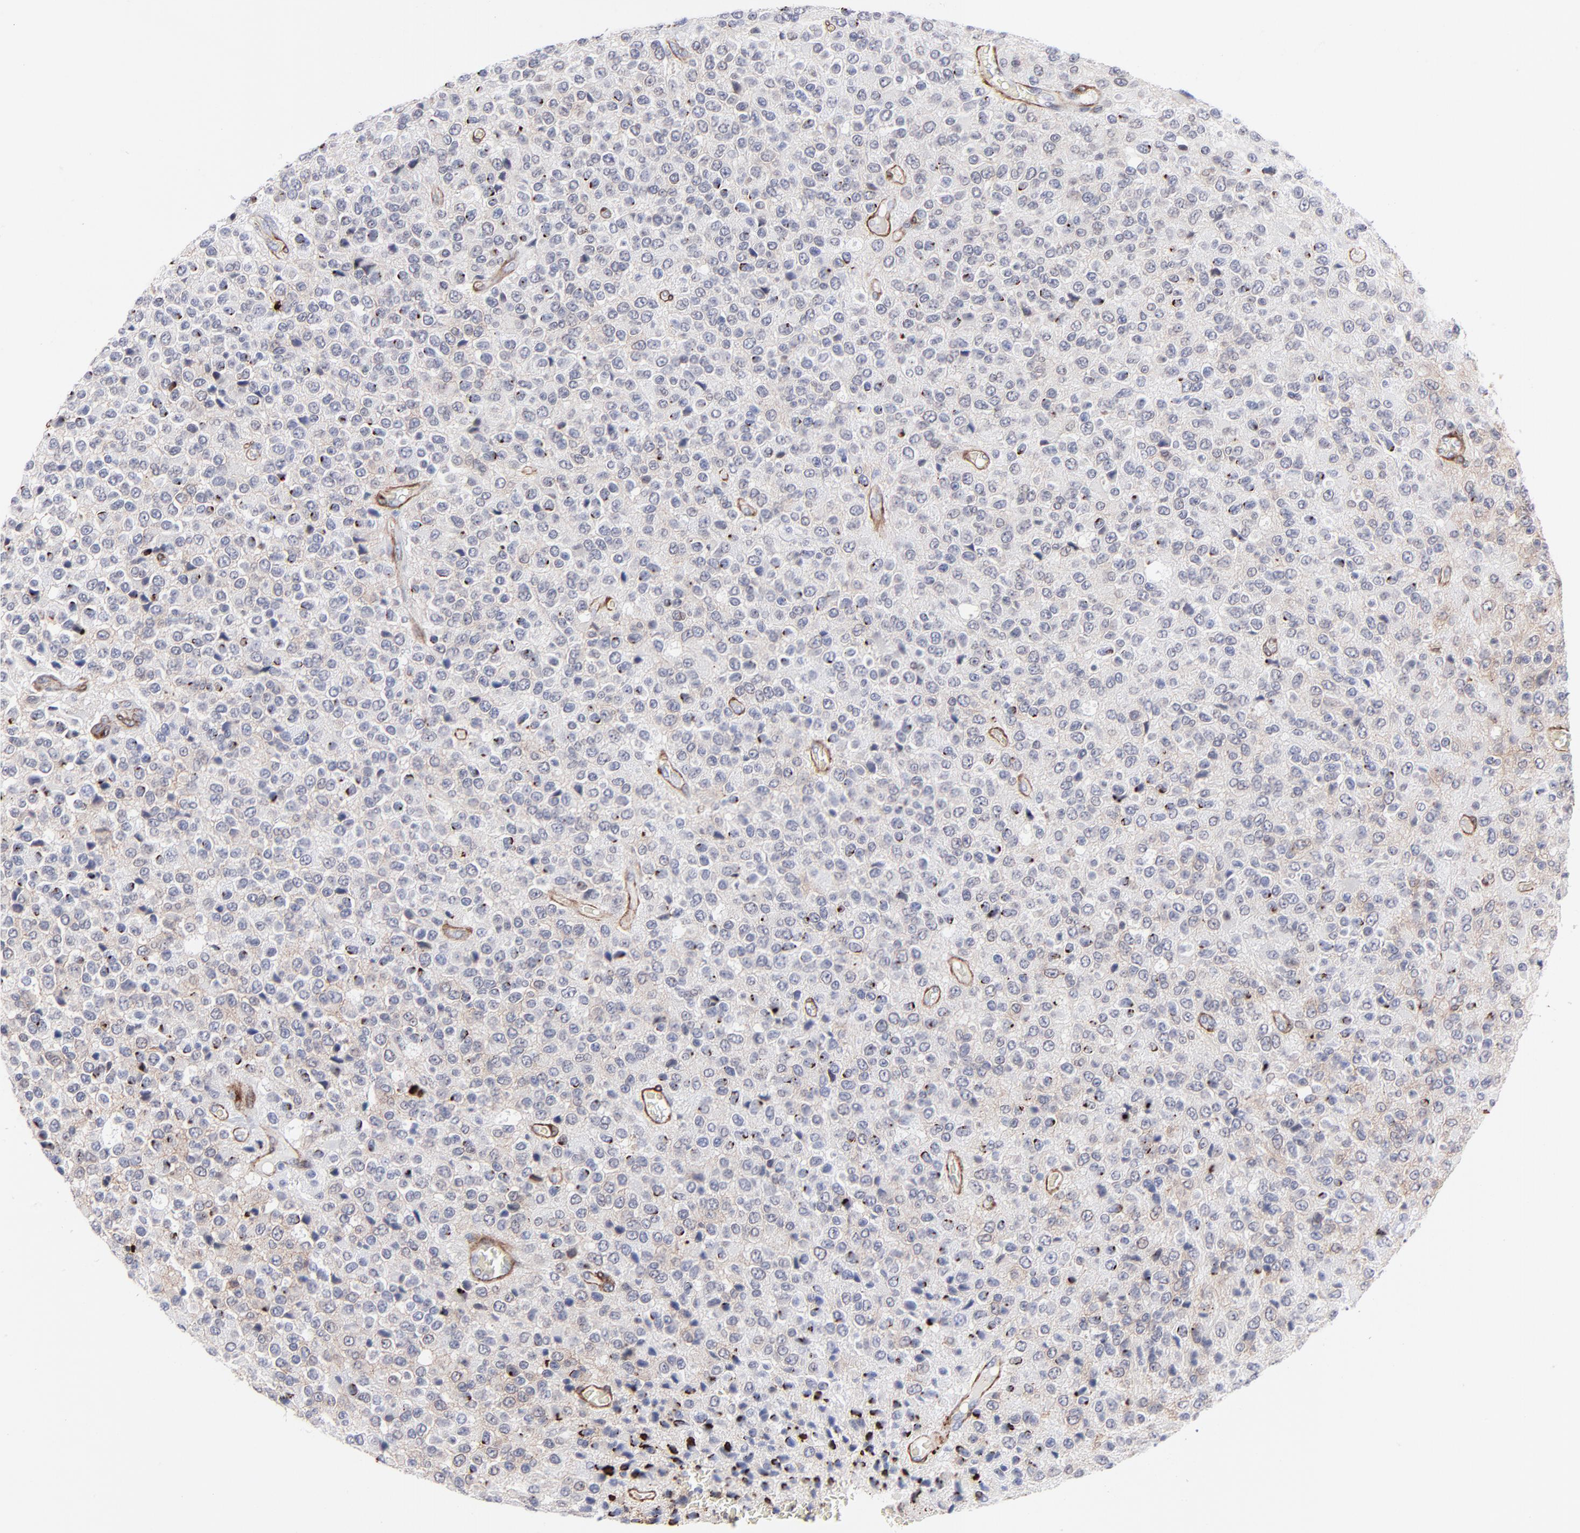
{"staining": {"intensity": "moderate", "quantity": "25%-75%", "location": "cytoplasmic/membranous,nuclear"}, "tissue": "glioma", "cell_type": "Tumor cells", "image_type": "cancer", "snomed": [{"axis": "morphology", "description": "Glioma, malignant, High grade"}, {"axis": "topography", "description": "pancreas cauda"}], "caption": "Malignant glioma (high-grade) was stained to show a protein in brown. There is medium levels of moderate cytoplasmic/membranous and nuclear positivity in about 25%-75% of tumor cells.", "gene": "PDGFRB", "patient": {"sex": "male", "age": 60}}